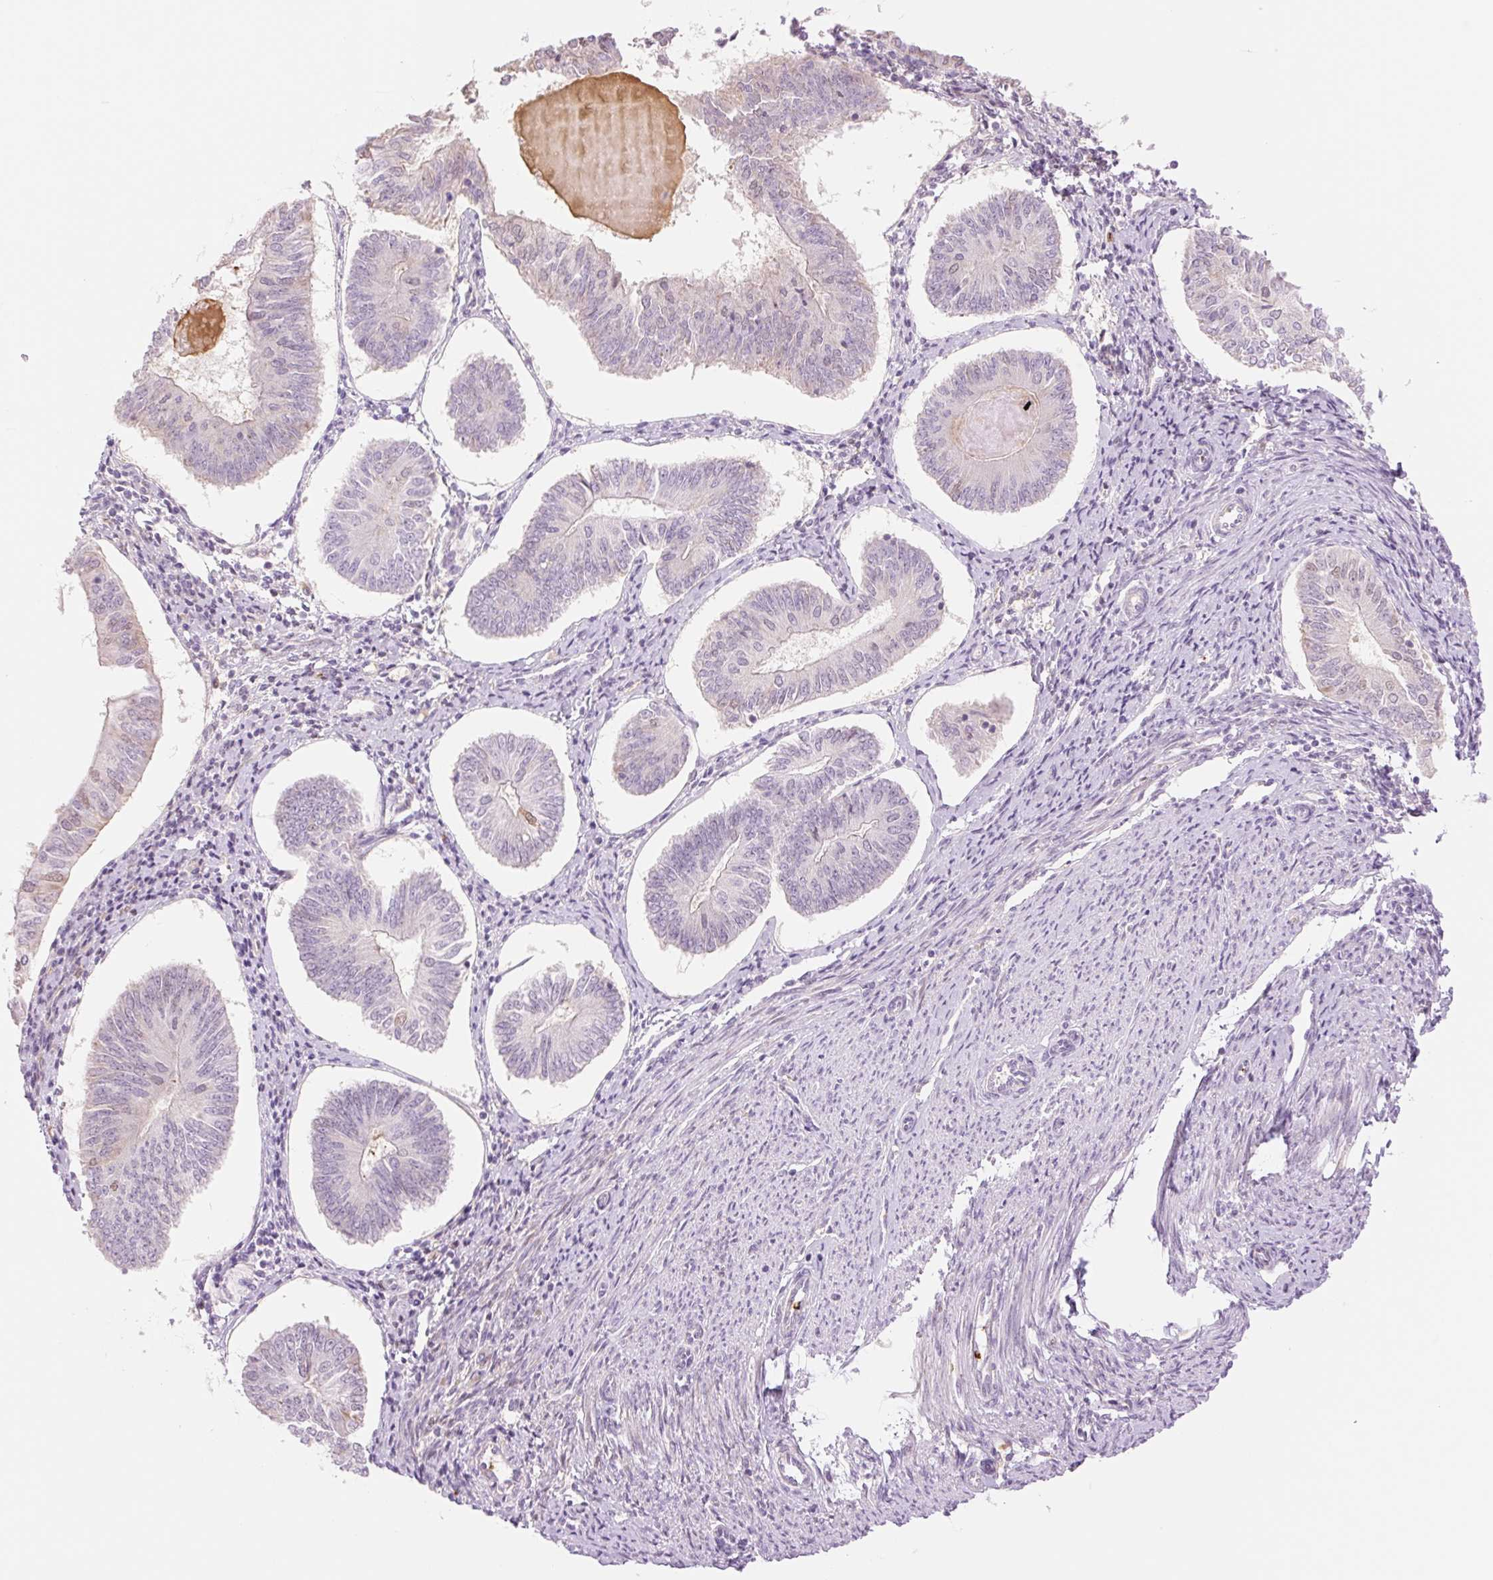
{"staining": {"intensity": "weak", "quantity": "<25%", "location": "cytoplasmic/membranous,nuclear"}, "tissue": "endometrial cancer", "cell_type": "Tumor cells", "image_type": "cancer", "snomed": [{"axis": "morphology", "description": "Adenocarcinoma, NOS"}, {"axis": "topography", "description": "Endometrium"}], "caption": "Endometrial cancer was stained to show a protein in brown. There is no significant staining in tumor cells.", "gene": "HEBP1", "patient": {"sex": "female", "age": 58}}